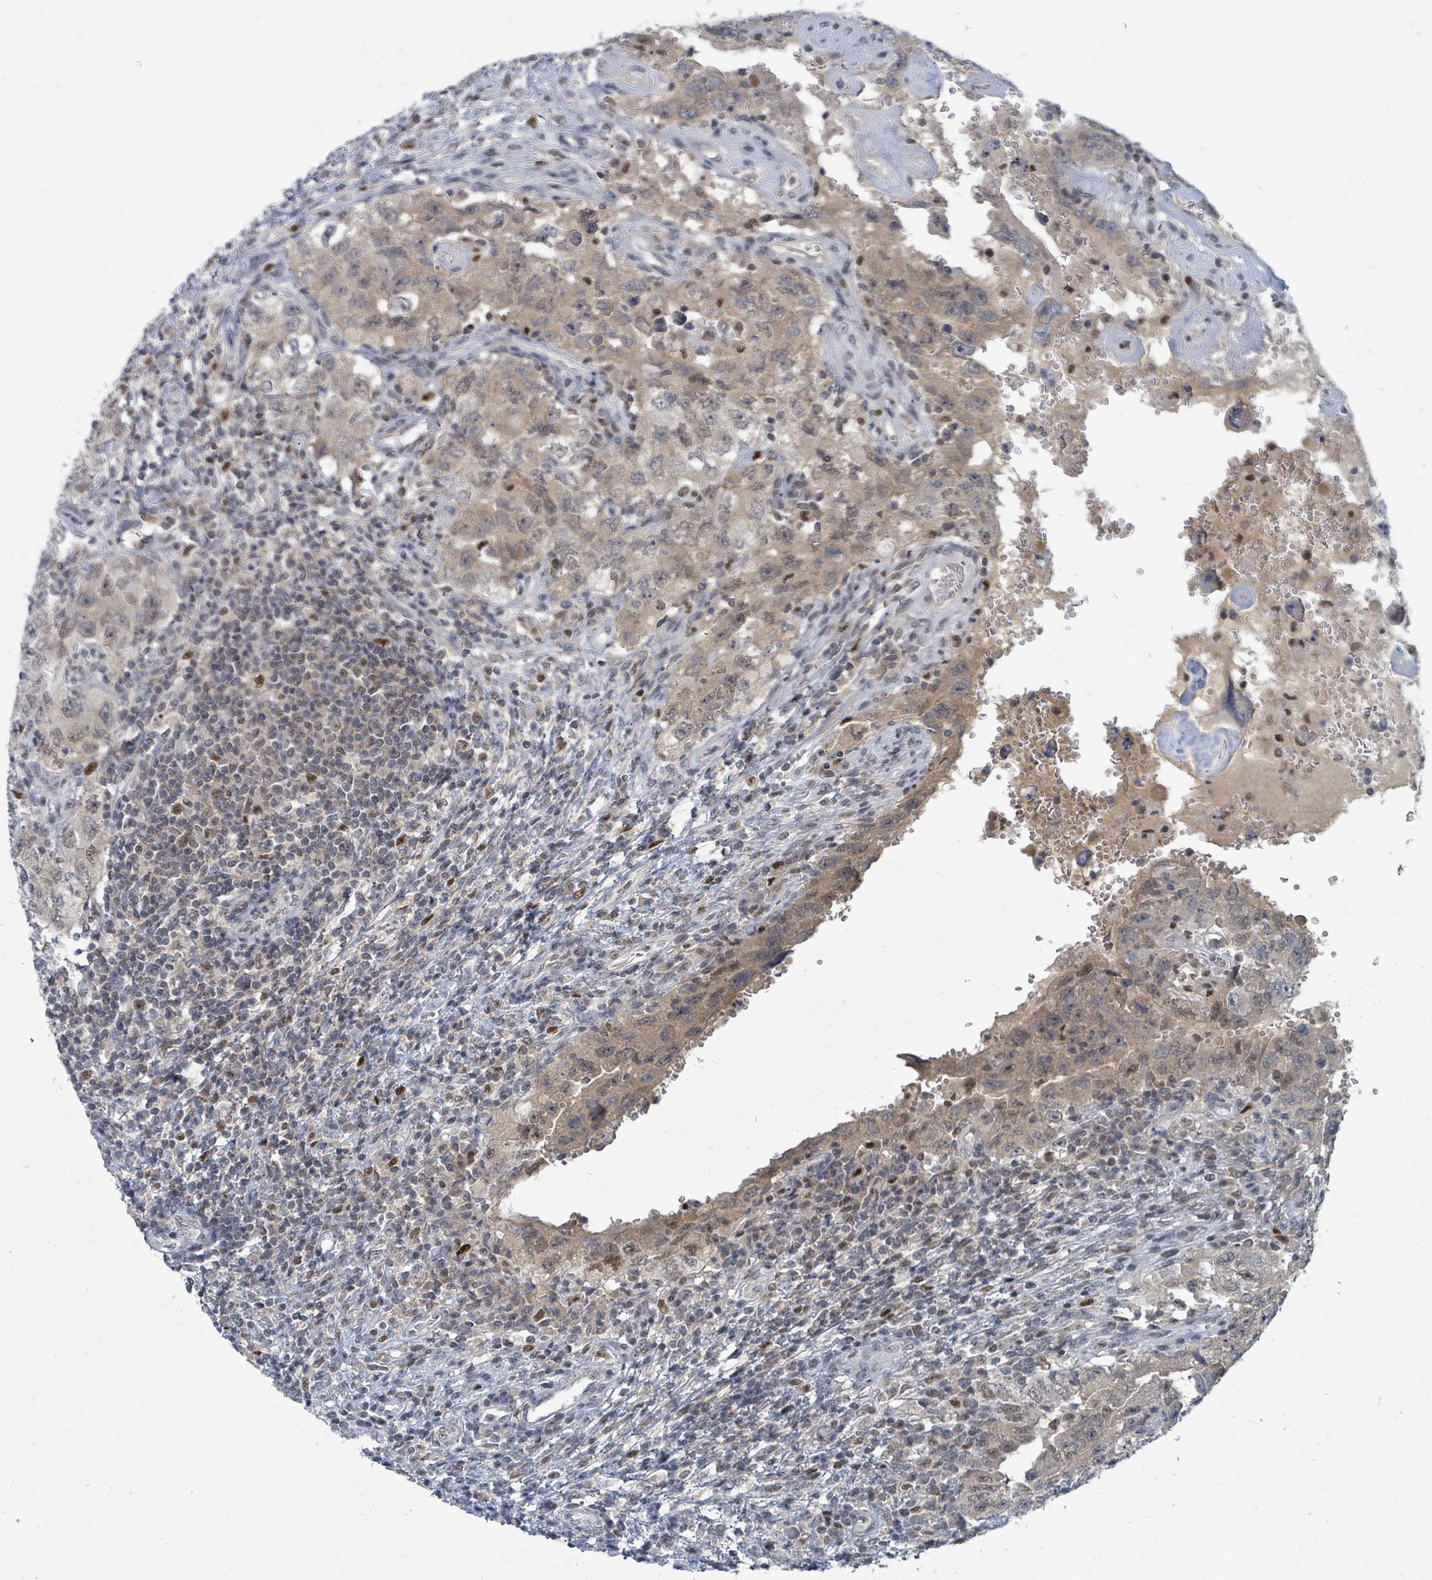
{"staining": {"intensity": "weak", "quantity": ">75%", "location": "cytoplasmic/membranous"}, "tissue": "testis cancer", "cell_type": "Tumor cells", "image_type": "cancer", "snomed": [{"axis": "morphology", "description": "Carcinoma, Embryonal, NOS"}, {"axis": "topography", "description": "Testis"}], "caption": "Testis cancer (embryonal carcinoma) stained for a protein exhibits weak cytoplasmic/membranous positivity in tumor cells.", "gene": "UCK1", "patient": {"sex": "male", "age": 26}}